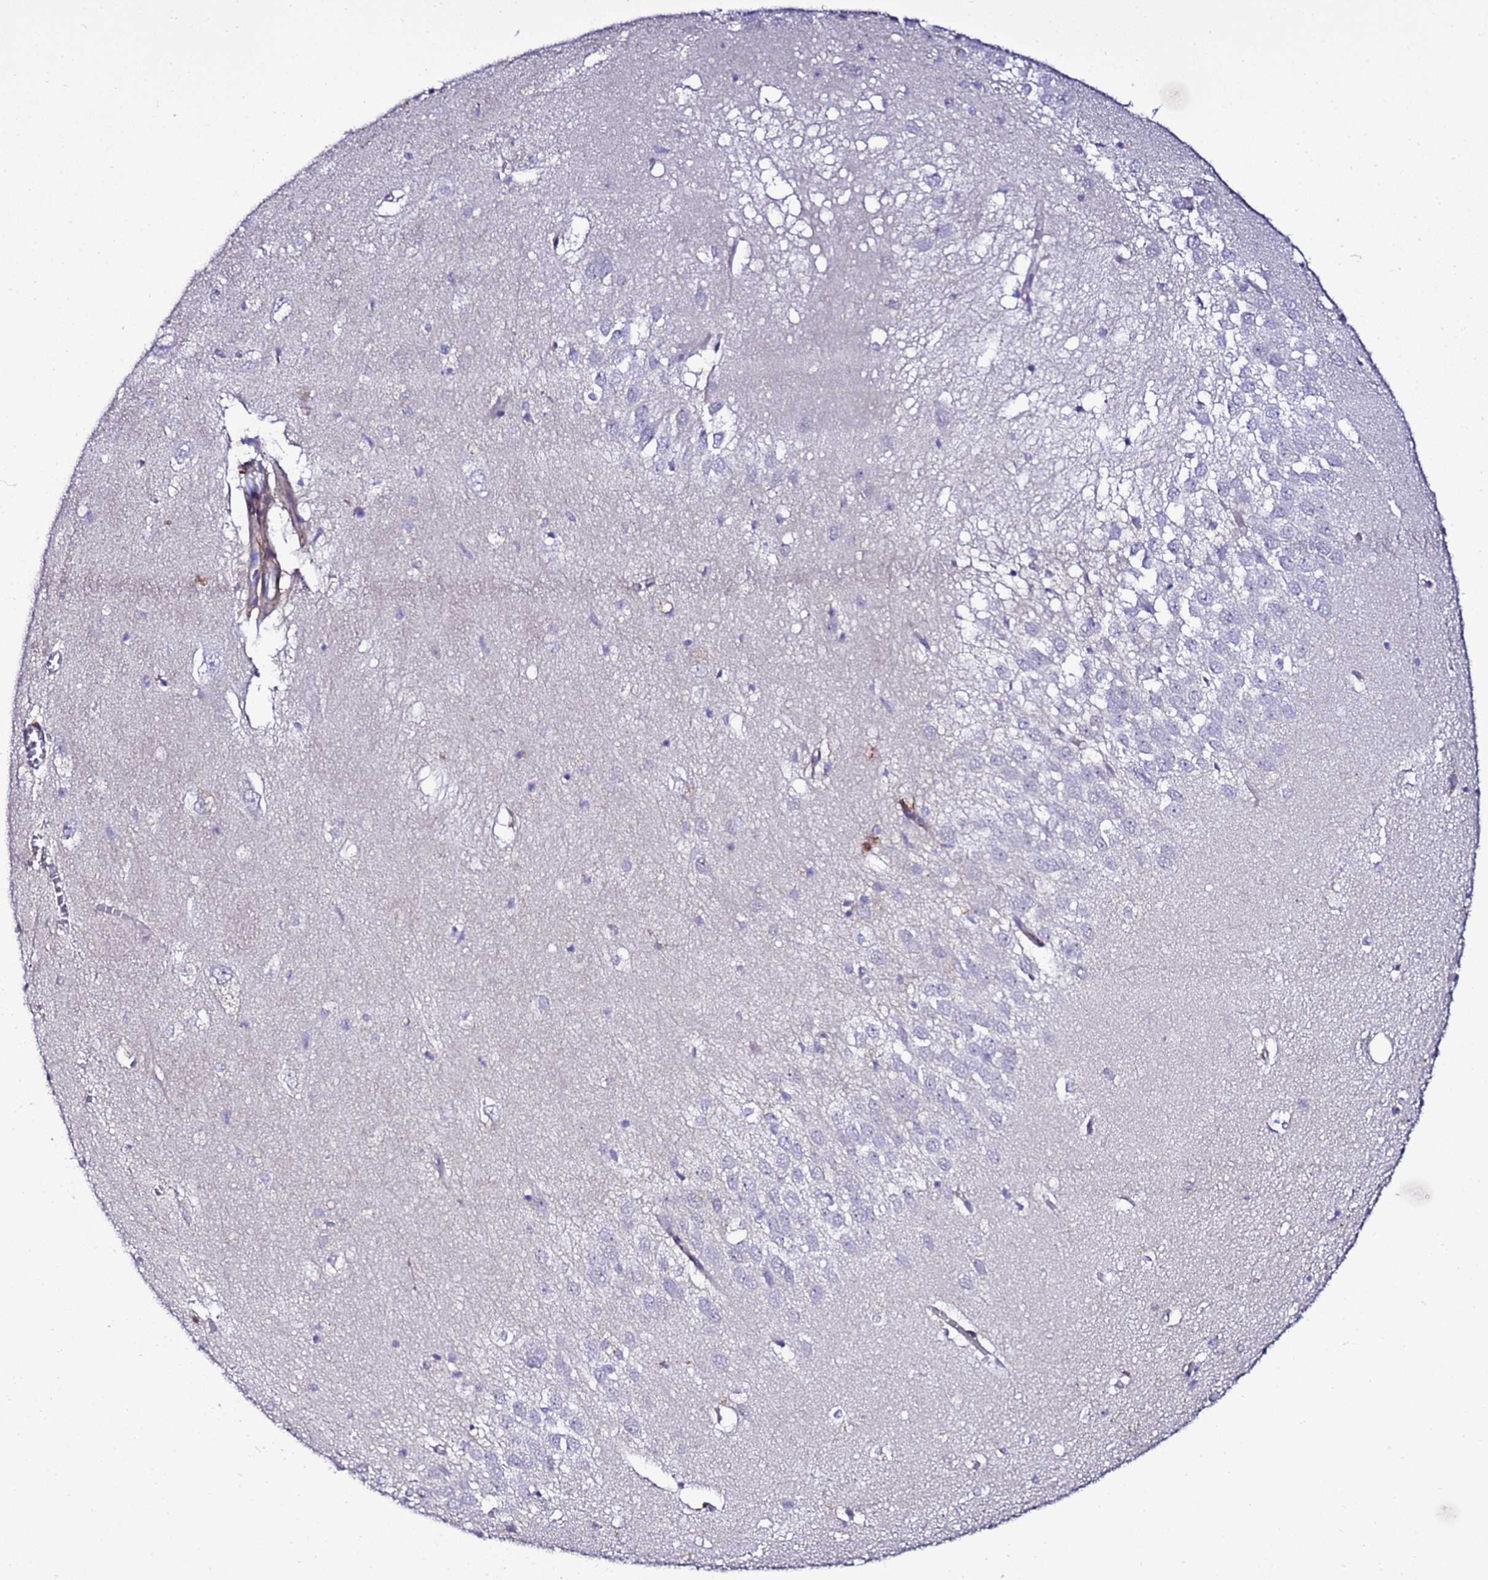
{"staining": {"intensity": "negative", "quantity": "none", "location": "none"}, "tissue": "hippocampus", "cell_type": "Glial cells", "image_type": "normal", "snomed": [{"axis": "morphology", "description": "Normal tissue, NOS"}, {"axis": "topography", "description": "Hippocampus"}], "caption": "The IHC histopathology image has no significant staining in glial cells of hippocampus. The staining was performed using DAB (3,3'-diaminobenzidine) to visualize the protein expression in brown, while the nuclei were stained in blue with hematoxylin (Magnification: 20x).", "gene": "GZF1", "patient": {"sex": "female", "age": 64}}